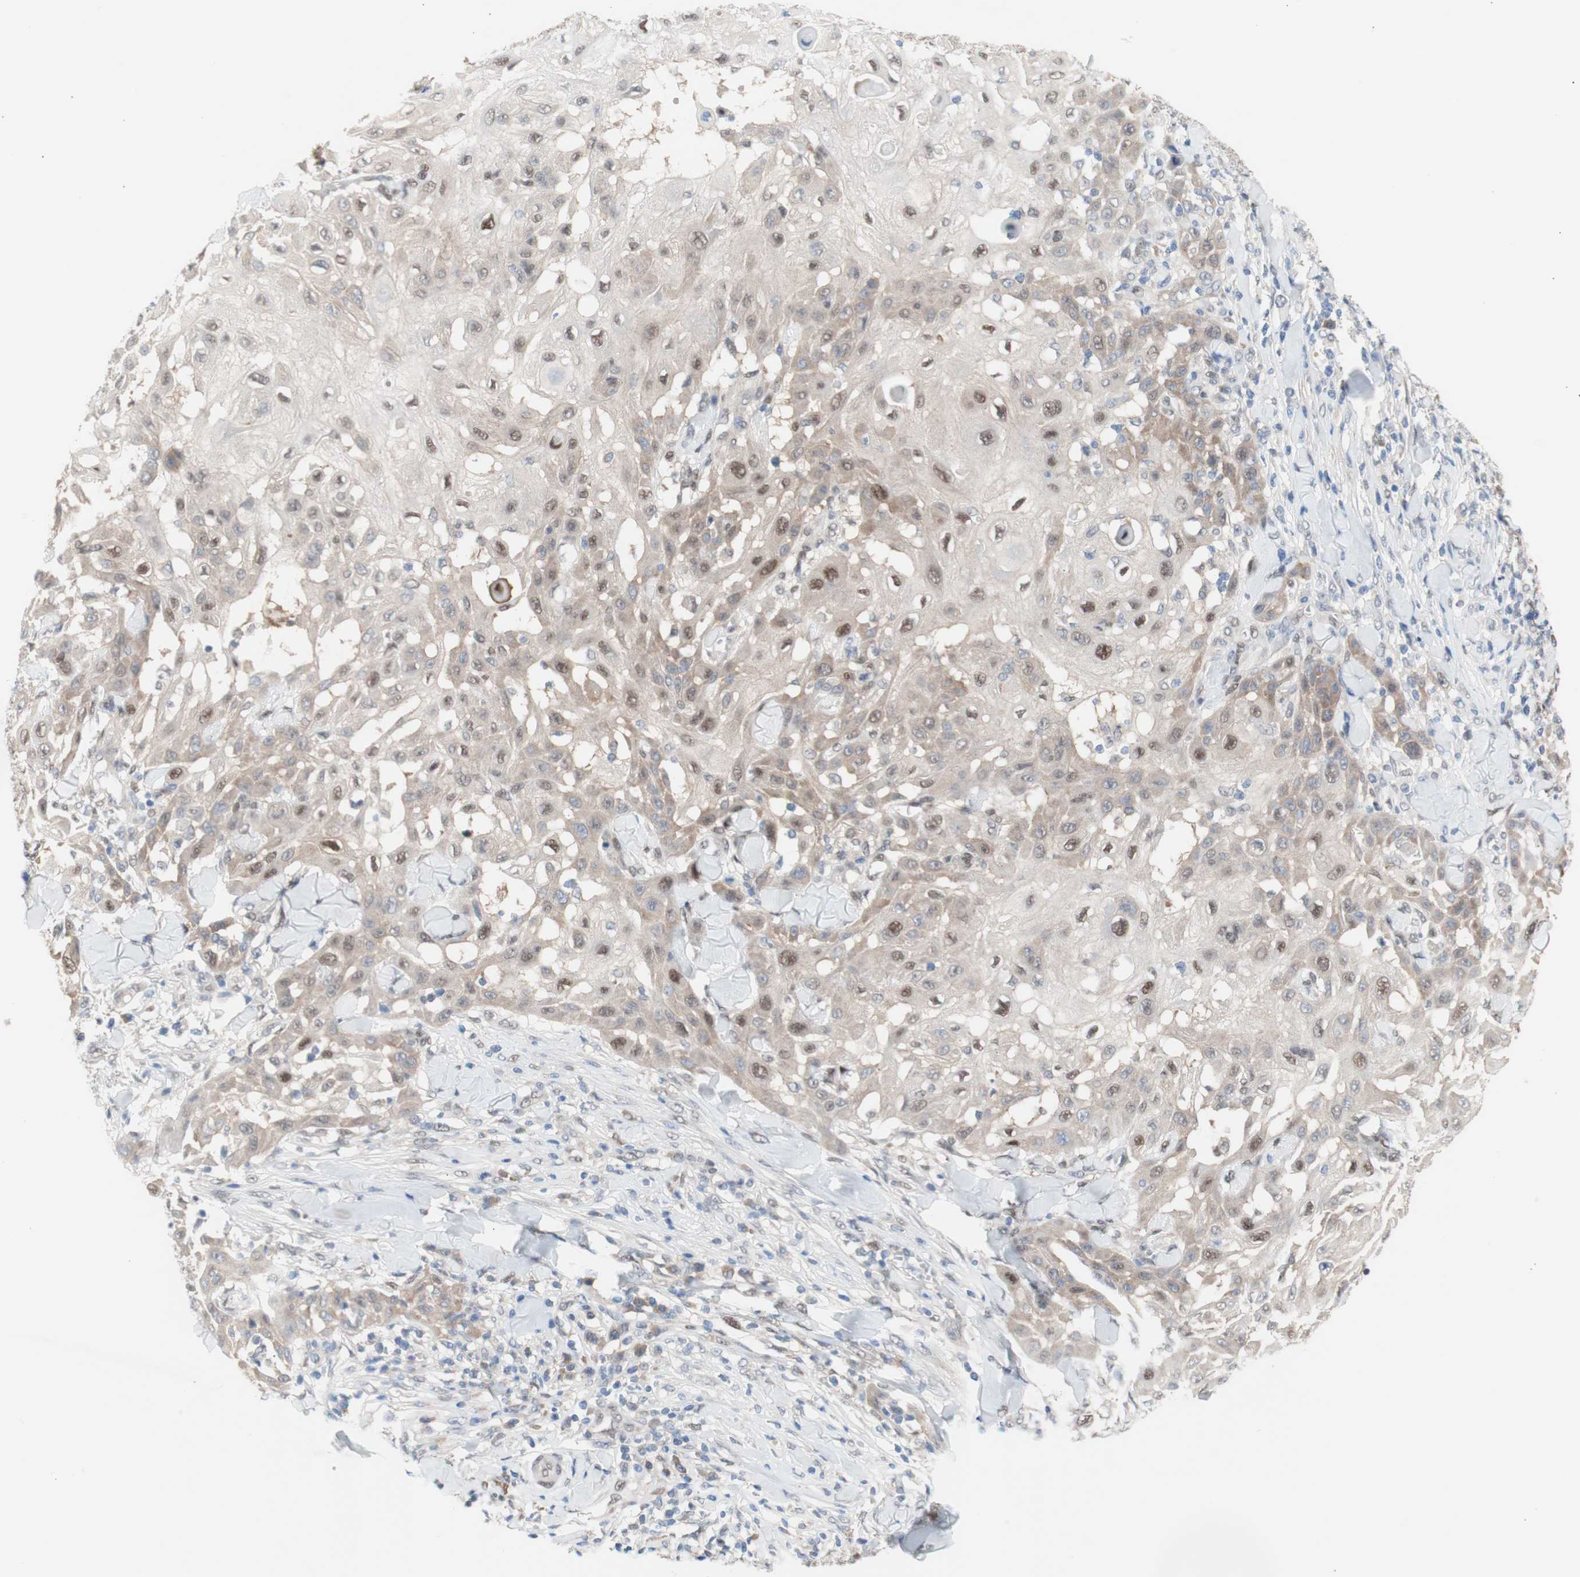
{"staining": {"intensity": "weak", "quantity": ">75%", "location": "cytoplasmic/membranous,nuclear"}, "tissue": "skin cancer", "cell_type": "Tumor cells", "image_type": "cancer", "snomed": [{"axis": "morphology", "description": "Squamous cell carcinoma, NOS"}, {"axis": "topography", "description": "Skin"}], "caption": "An image of human squamous cell carcinoma (skin) stained for a protein displays weak cytoplasmic/membranous and nuclear brown staining in tumor cells. The staining is performed using DAB brown chromogen to label protein expression. The nuclei are counter-stained blue using hematoxylin.", "gene": "PRMT5", "patient": {"sex": "male", "age": 24}}